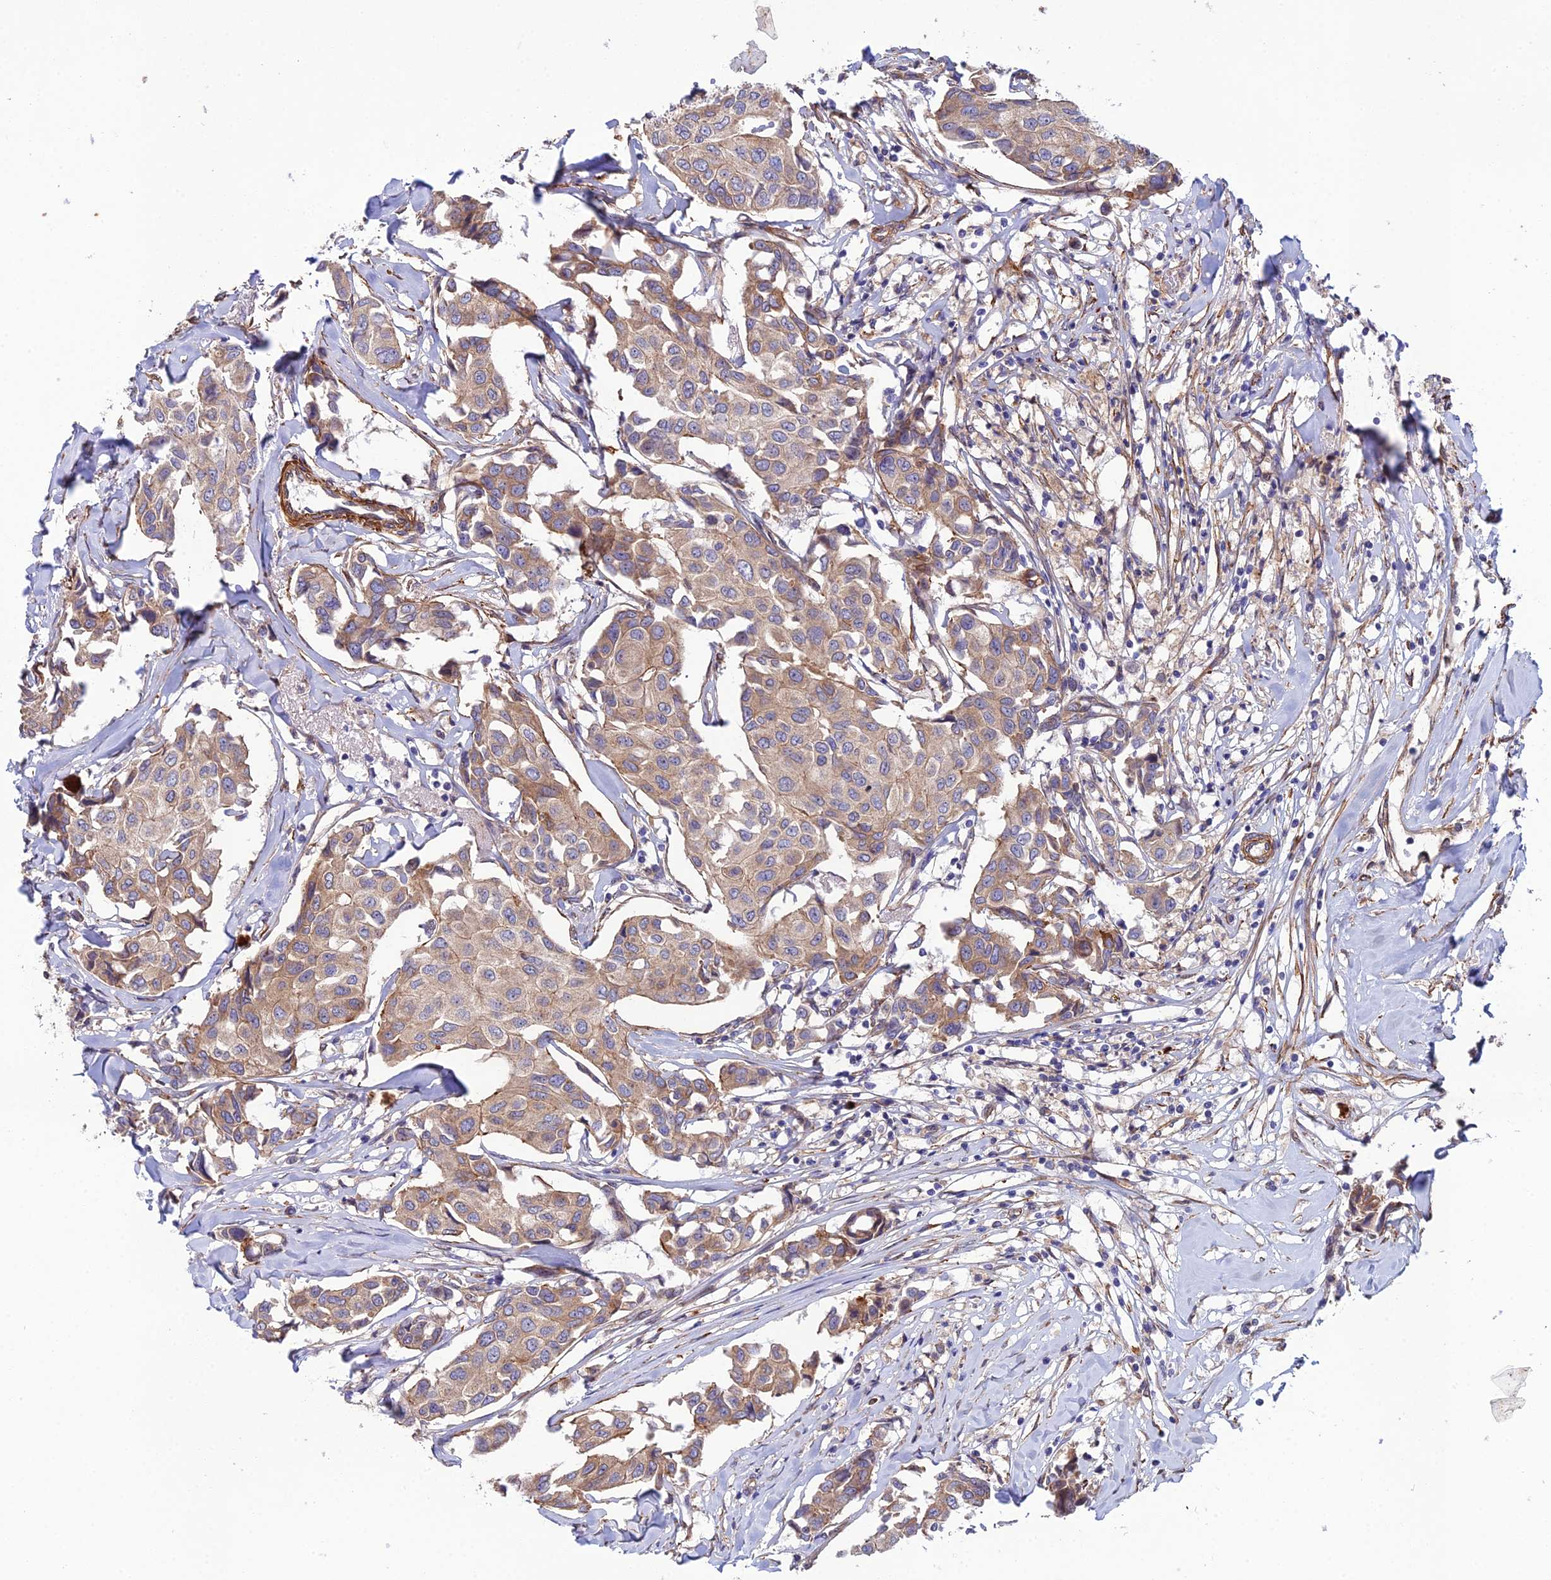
{"staining": {"intensity": "moderate", "quantity": ">75%", "location": "cytoplasmic/membranous"}, "tissue": "breast cancer", "cell_type": "Tumor cells", "image_type": "cancer", "snomed": [{"axis": "morphology", "description": "Duct carcinoma"}, {"axis": "topography", "description": "Breast"}], "caption": "This micrograph reveals immunohistochemistry staining of human breast cancer (infiltrating ductal carcinoma), with medium moderate cytoplasmic/membranous expression in approximately >75% of tumor cells.", "gene": "RALGAPA2", "patient": {"sex": "female", "age": 80}}